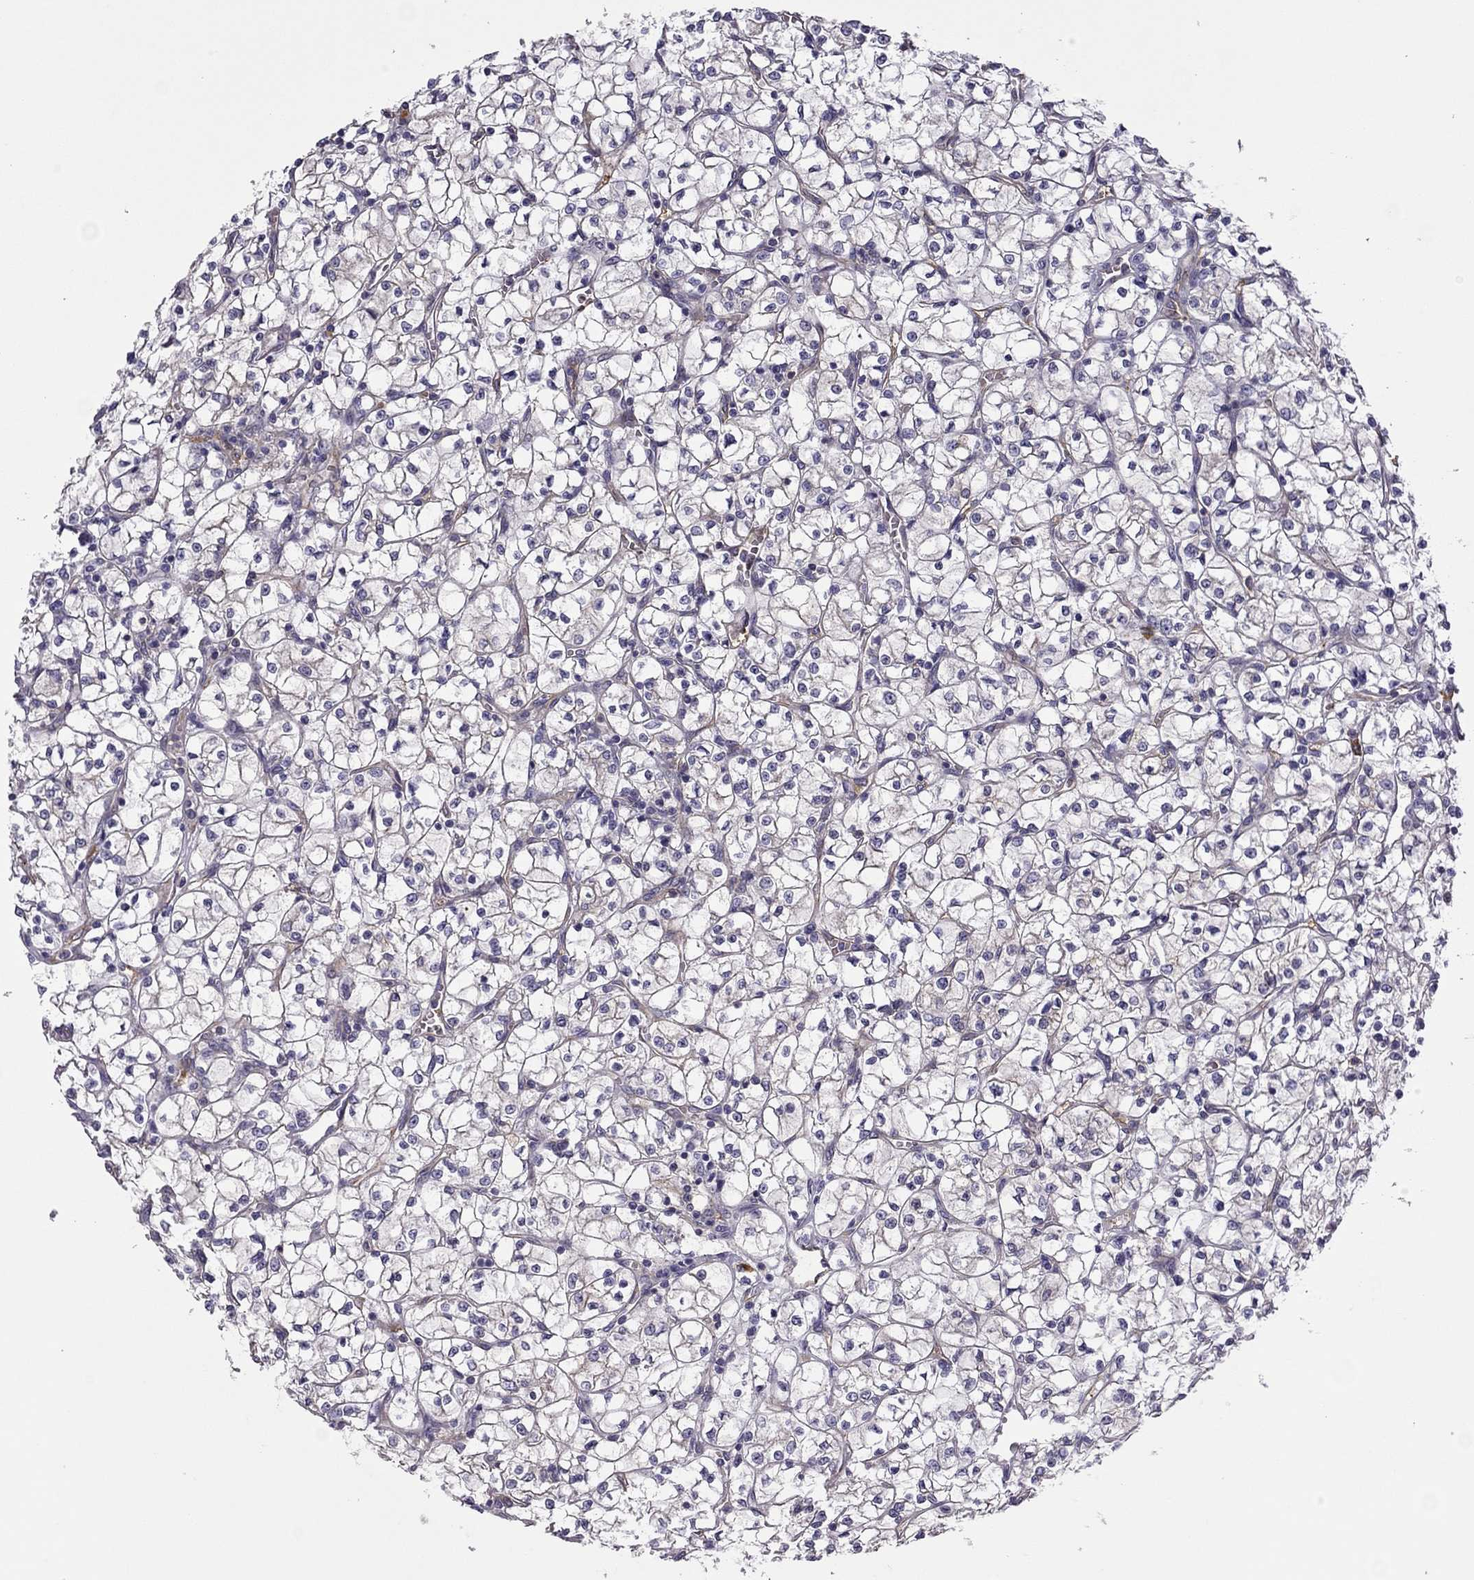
{"staining": {"intensity": "negative", "quantity": "none", "location": "none"}, "tissue": "renal cancer", "cell_type": "Tumor cells", "image_type": "cancer", "snomed": [{"axis": "morphology", "description": "Adenocarcinoma, NOS"}, {"axis": "topography", "description": "Kidney"}], "caption": "Immunohistochemistry (IHC) of renal adenocarcinoma exhibits no staining in tumor cells. The staining is performed using DAB (3,3'-diaminobenzidine) brown chromogen with nuclei counter-stained in using hematoxylin.", "gene": "MAP4", "patient": {"sex": "female", "age": 64}}